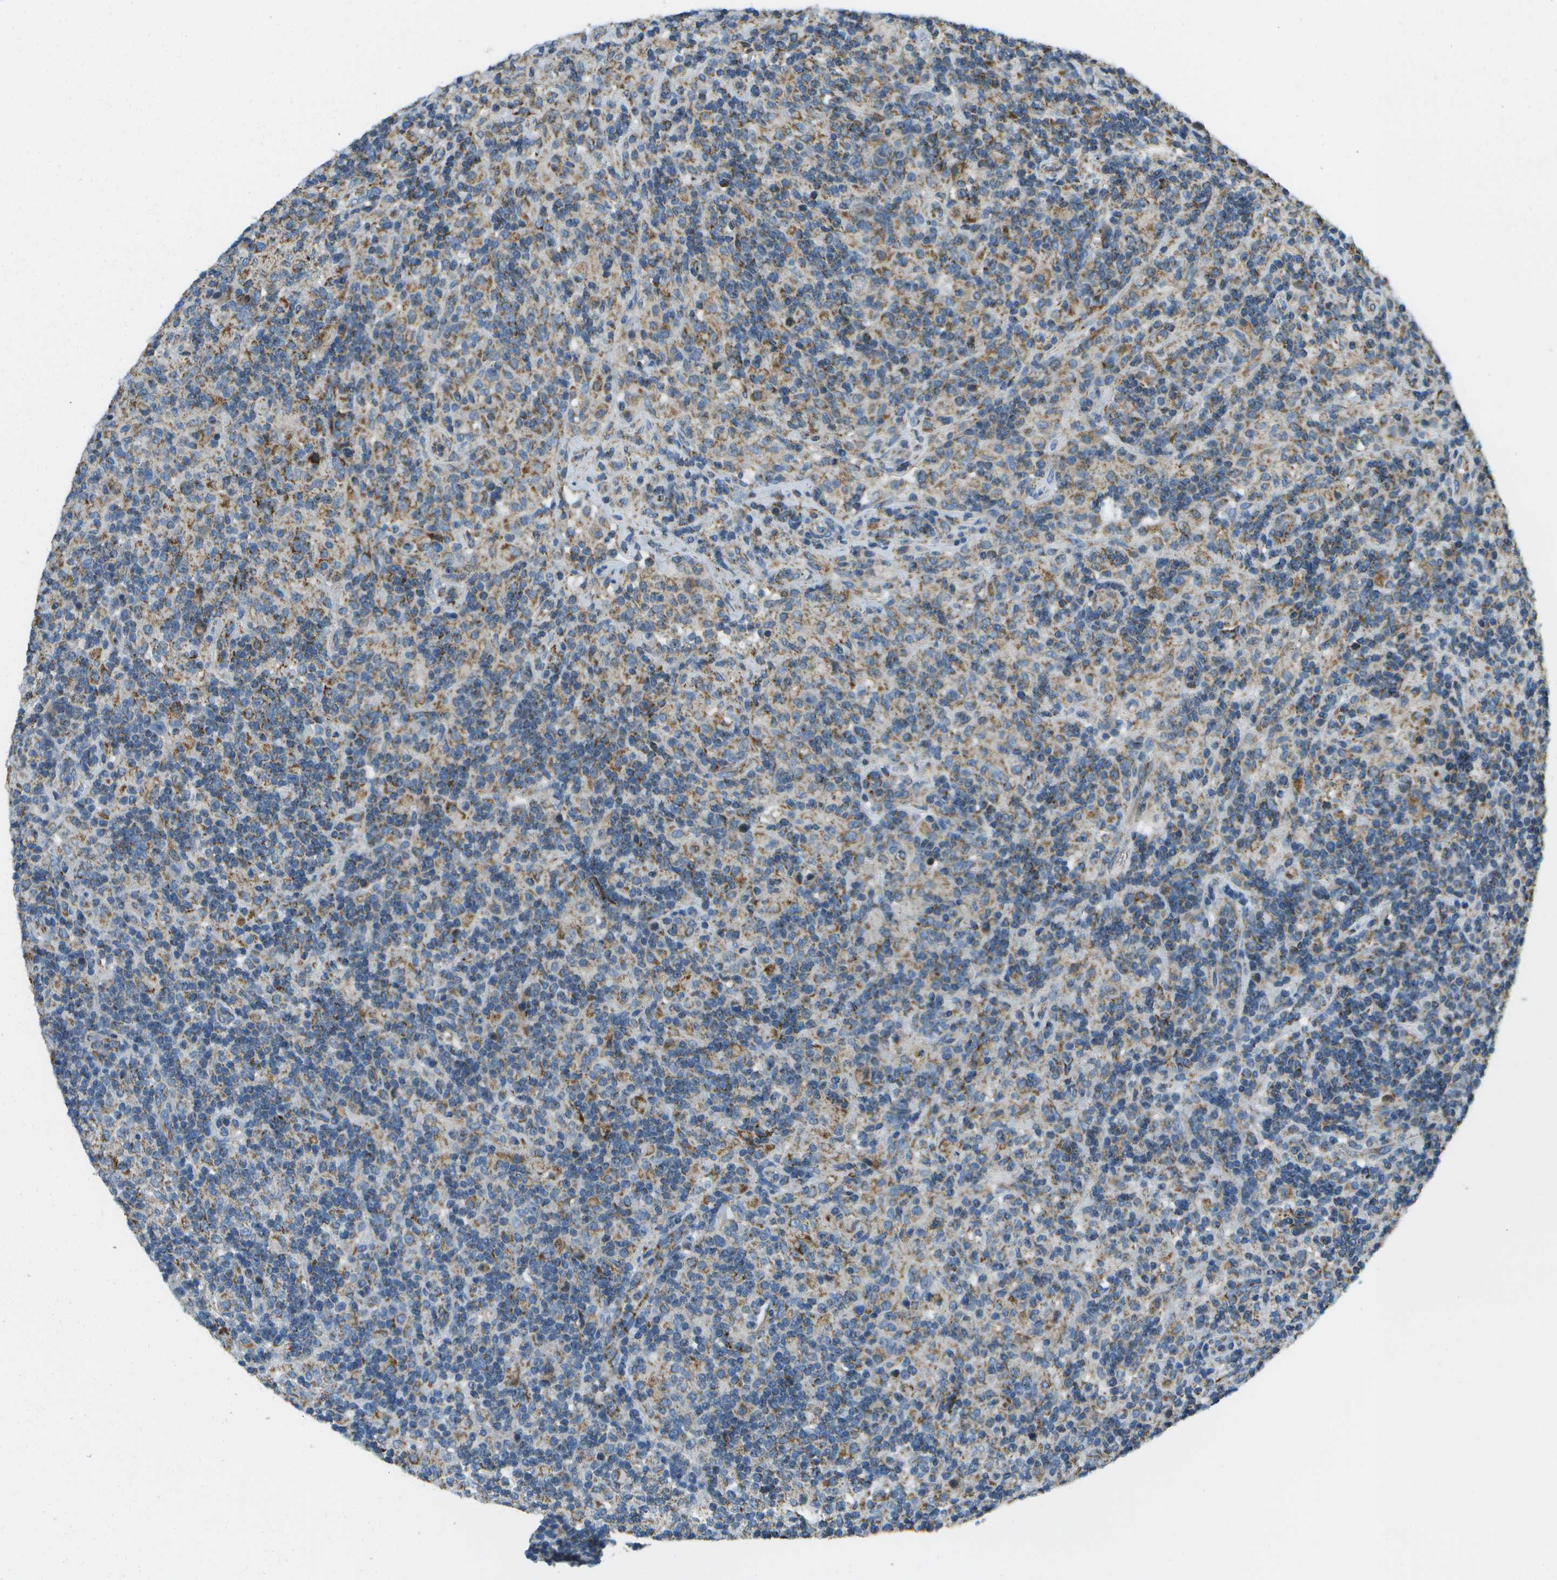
{"staining": {"intensity": "moderate", "quantity": "<25%", "location": "cytoplasmic/membranous"}, "tissue": "lymphoma", "cell_type": "Tumor cells", "image_type": "cancer", "snomed": [{"axis": "morphology", "description": "Hodgkin's disease, NOS"}, {"axis": "topography", "description": "Lymph node"}], "caption": "Hodgkin's disease was stained to show a protein in brown. There is low levels of moderate cytoplasmic/membranous staining in approximately <25% of tumor cells. Nuclei are stained in blue.", "gene": "NRK", "patient": {"sex": "male", "age": 70}}